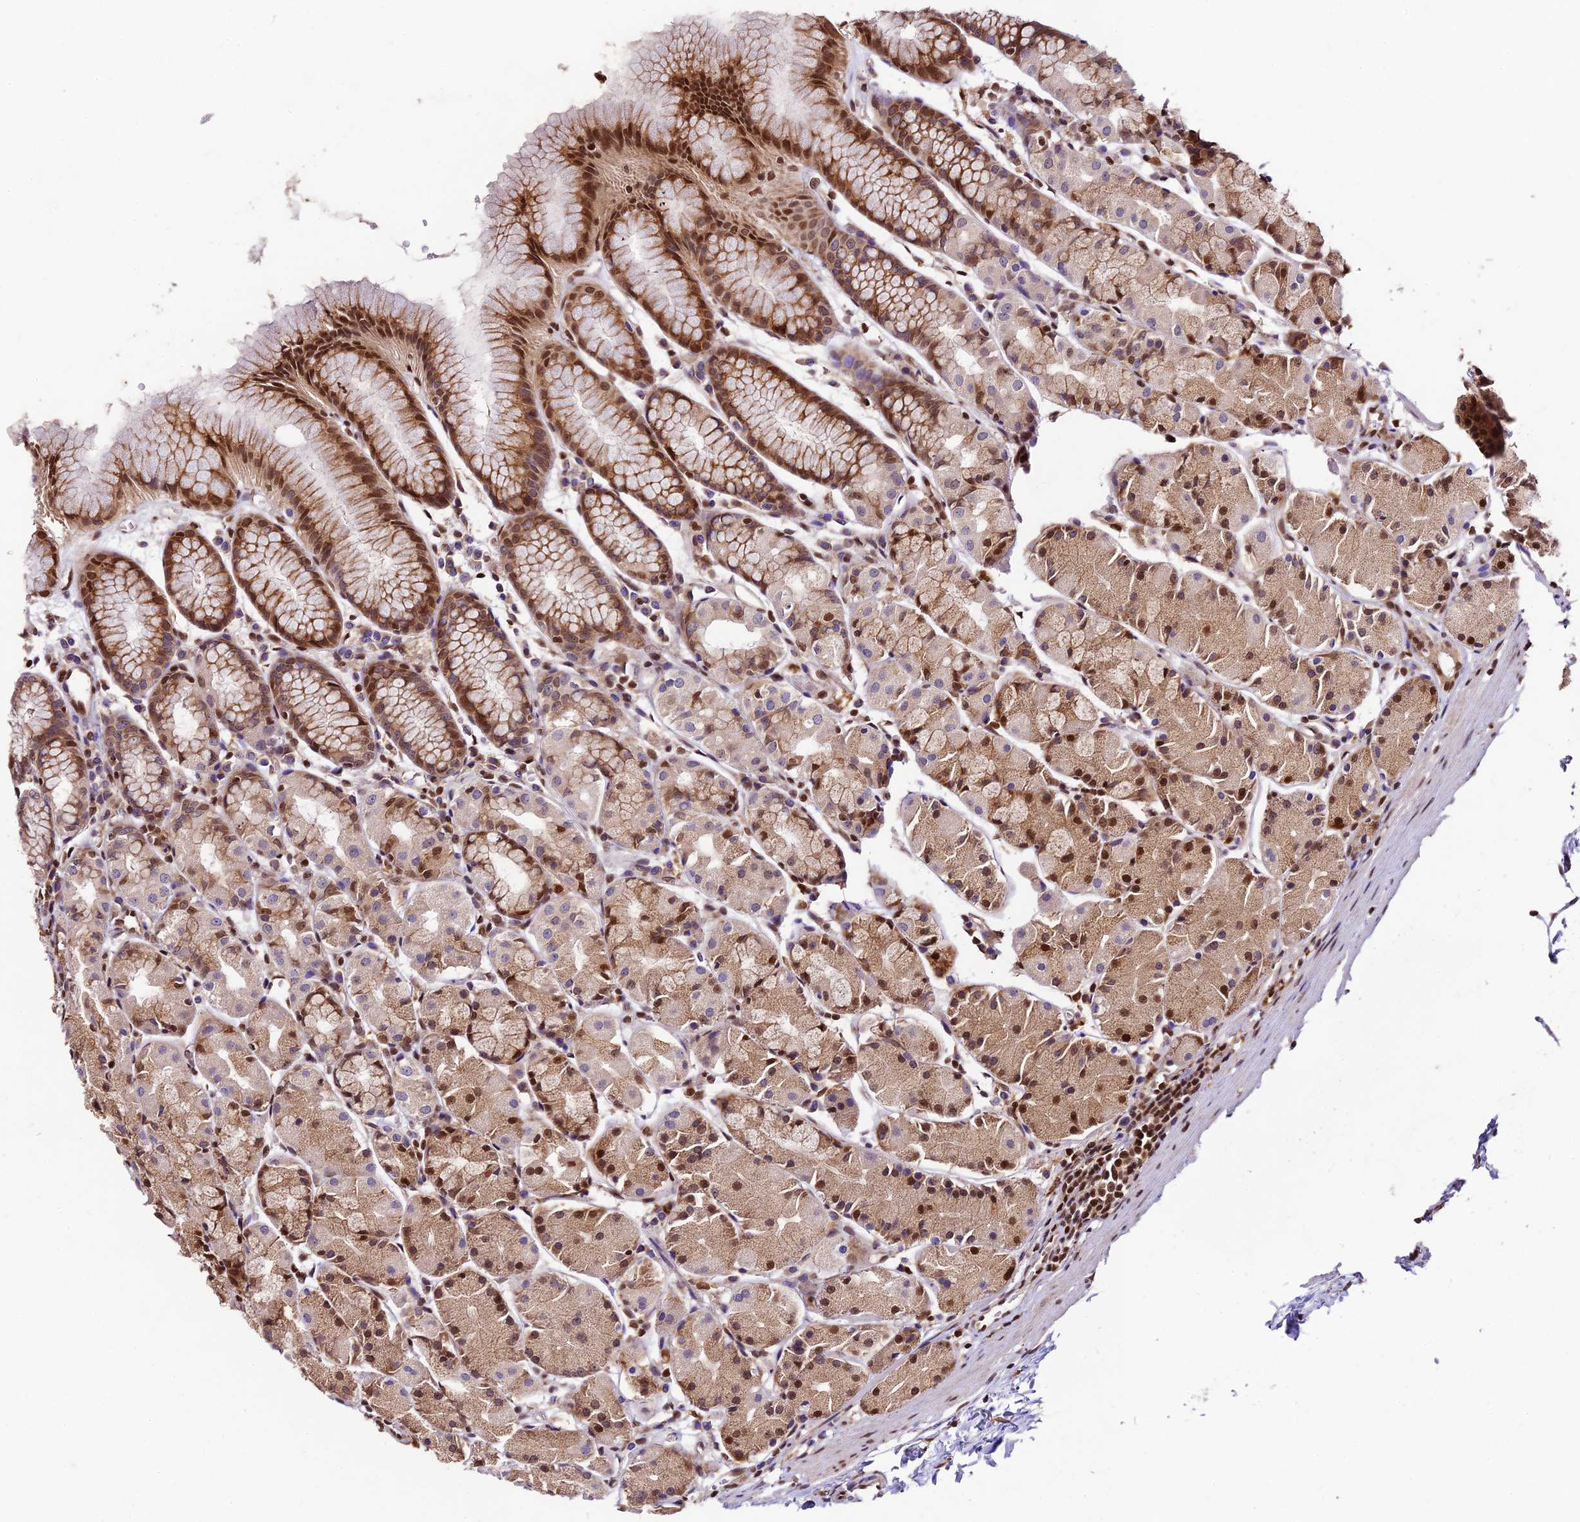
{"staining": {"intensity": "moderate", "quantity": ">75%", "location": "cytoplasmic/membranous,nuclear"}, "tissue": "stomach", "cell_type": "Glandular cells", "image_type": "normal", "snomed": [{"axis": "morphology", "description": "Normal tissue, NOS"}, {"axis": "topography", "description": "Stomach, upper"}], "caption": "Unremarkable stomach exhibits moderate cytoplasmic/membranous,nuclear expression in about >75% of glandular cells, visualized by immunohistochemistry.", "gene": "TRIM22", "patient": {"sex": "male", "age": 47}}